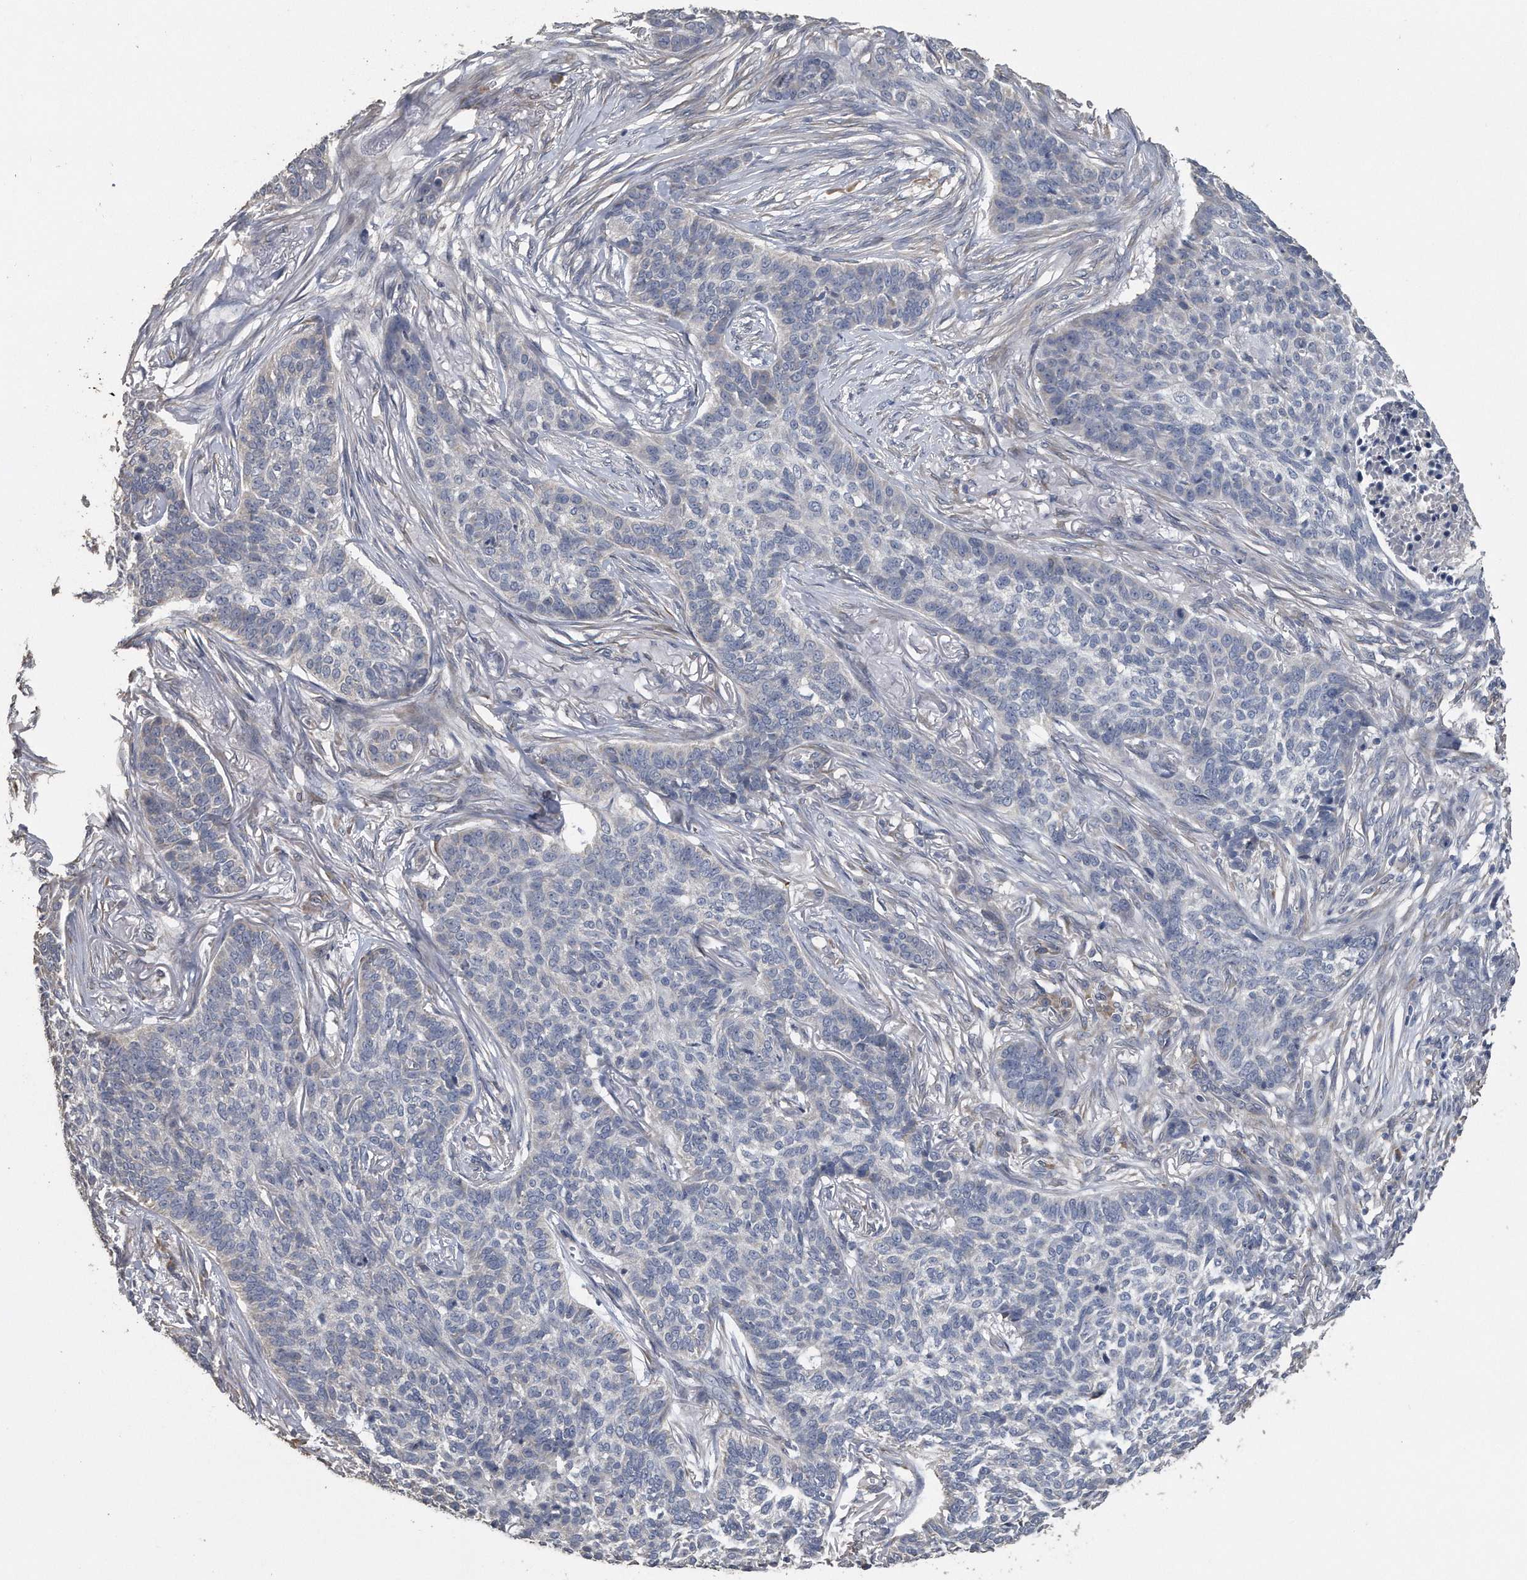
{"staining": {"intensity": "negative", "quantity": "none", "location": "none"}, "tissue": "skin cancer", "cell_type": "Tumor cells", "image_type": "cancer", "snomed": [{"axis": "morphology", "description": "Basal cell carcinoma"}, {"axis": "topography", "description": "Skin"}], "caption": "The micrograph demonstrates no significant positivity in tumor cells of basal cell carcinoma (skin). (DAB IHC with hematoxylin counter stain).", "gene": "PCLO", "patient": {"sex": "male", "age": 85}}